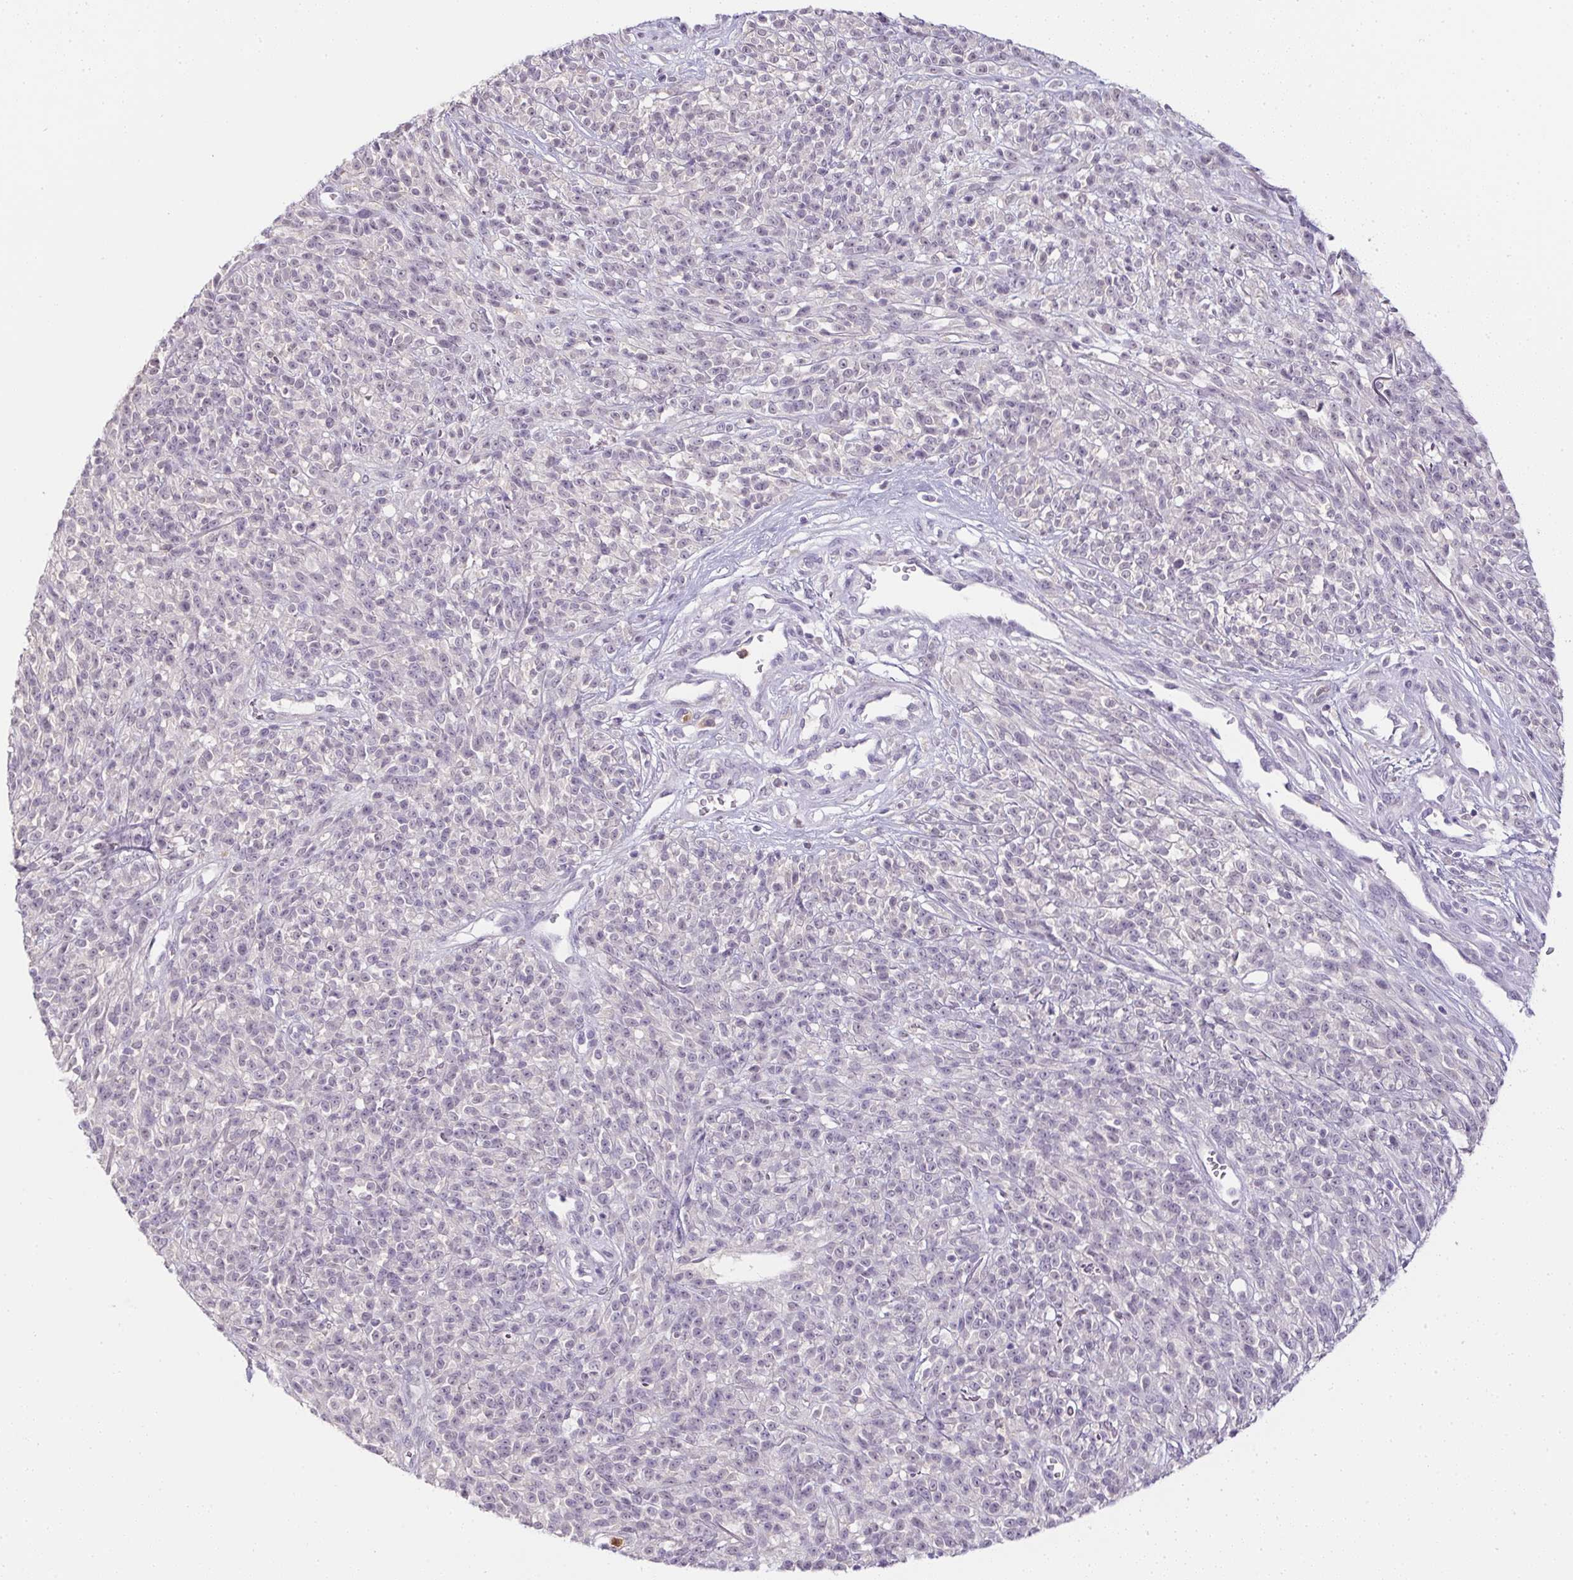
{"staining": {"intensity": "negative", "quantity": "none", "location": "none"}, "tissue": "melanoma", "cell_type": "Tumor cells", "image_type": "cancer", "snomed": [{"axis": "morphology", "description": "Malignant melanoma, NOS"}, {"axis": "topography", "description": "Skin"}, {"axis": "topography", "description": "Skin of trunk"}], "caption": "DAB immunohistochemical staining of human melanoma exhibits no significant expression in tumor cells.", "gene": "DNAJC5G", "patient": {"sex": "male", "age": 74}}